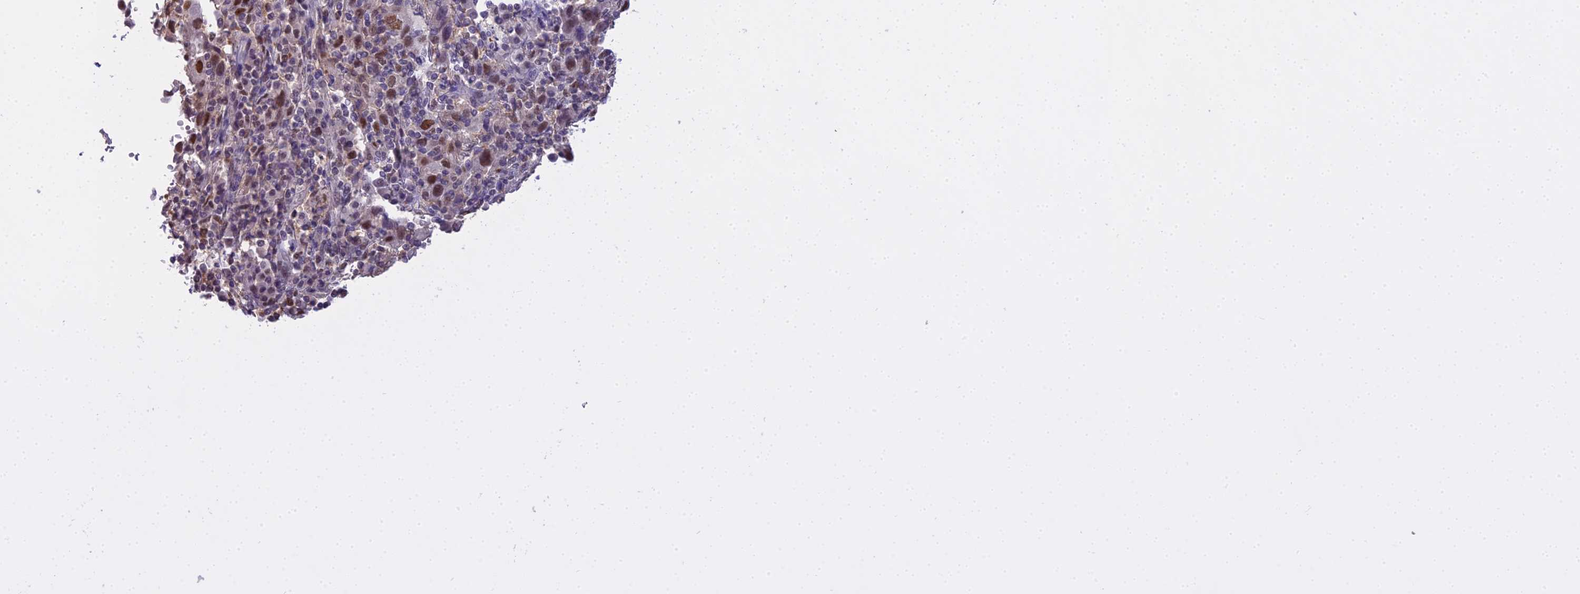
{"staining": {"intensity": "moderate", "quantity": "25%-75%", "location": "nuclear"}, "tissue": "cervical cancer", "cell_type": "Tumor cells", "image_type": "cancer", "snomed": [{"axis": "morphology", "description": "Squamous cell carcinoma, NOS"}, {"axis": "topography", "description": "Cervix"}], "caption": "DAB immunohistochemical staining of cervical cancer demonstrates moderate nuclear protein staining in about 25%-75% of tumor cells.", "gene": "MAT2A", "patient": {"sex": "female", "age": 46}}